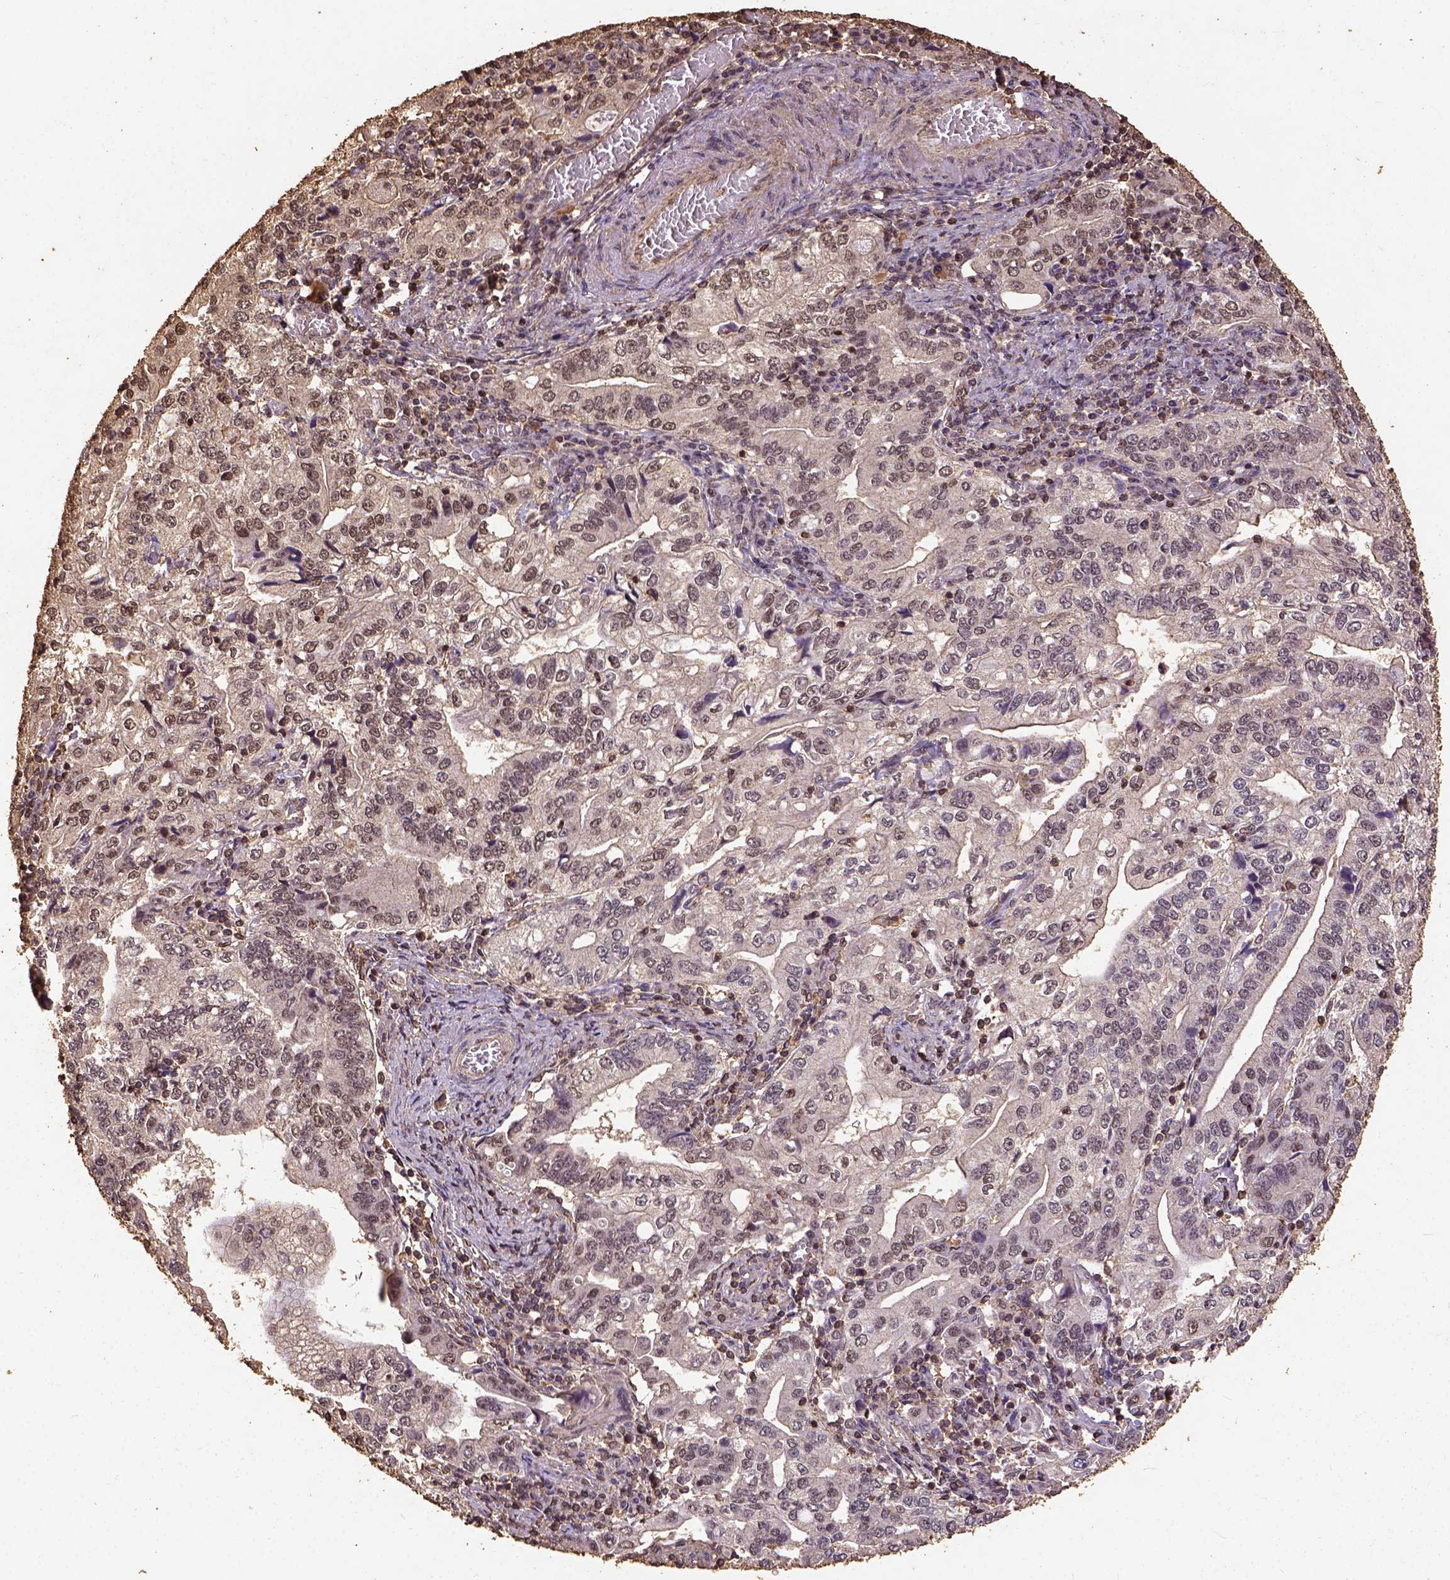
{"staining": {"intensity": "weak", "quantity": "25%-75%", "location": "nuclear"}, "tissue": "stomach cancer", "cell_type": "Tumor cells", "image_type": "cancer", "snomed": [{"axis": "morphology", "description": "Adenocarcinoma, NOS"}, {"axis": "topography", "description": "Stomach, lower"}], "caption": "Adenocarcinoma (stomach) tissue exhibits weak nuclear staining in about 25%-75% of tumor cells, visualized by immunohistochemistry.", "gene": "NACC1", "patient": {"sex": "female", "age": 72}}